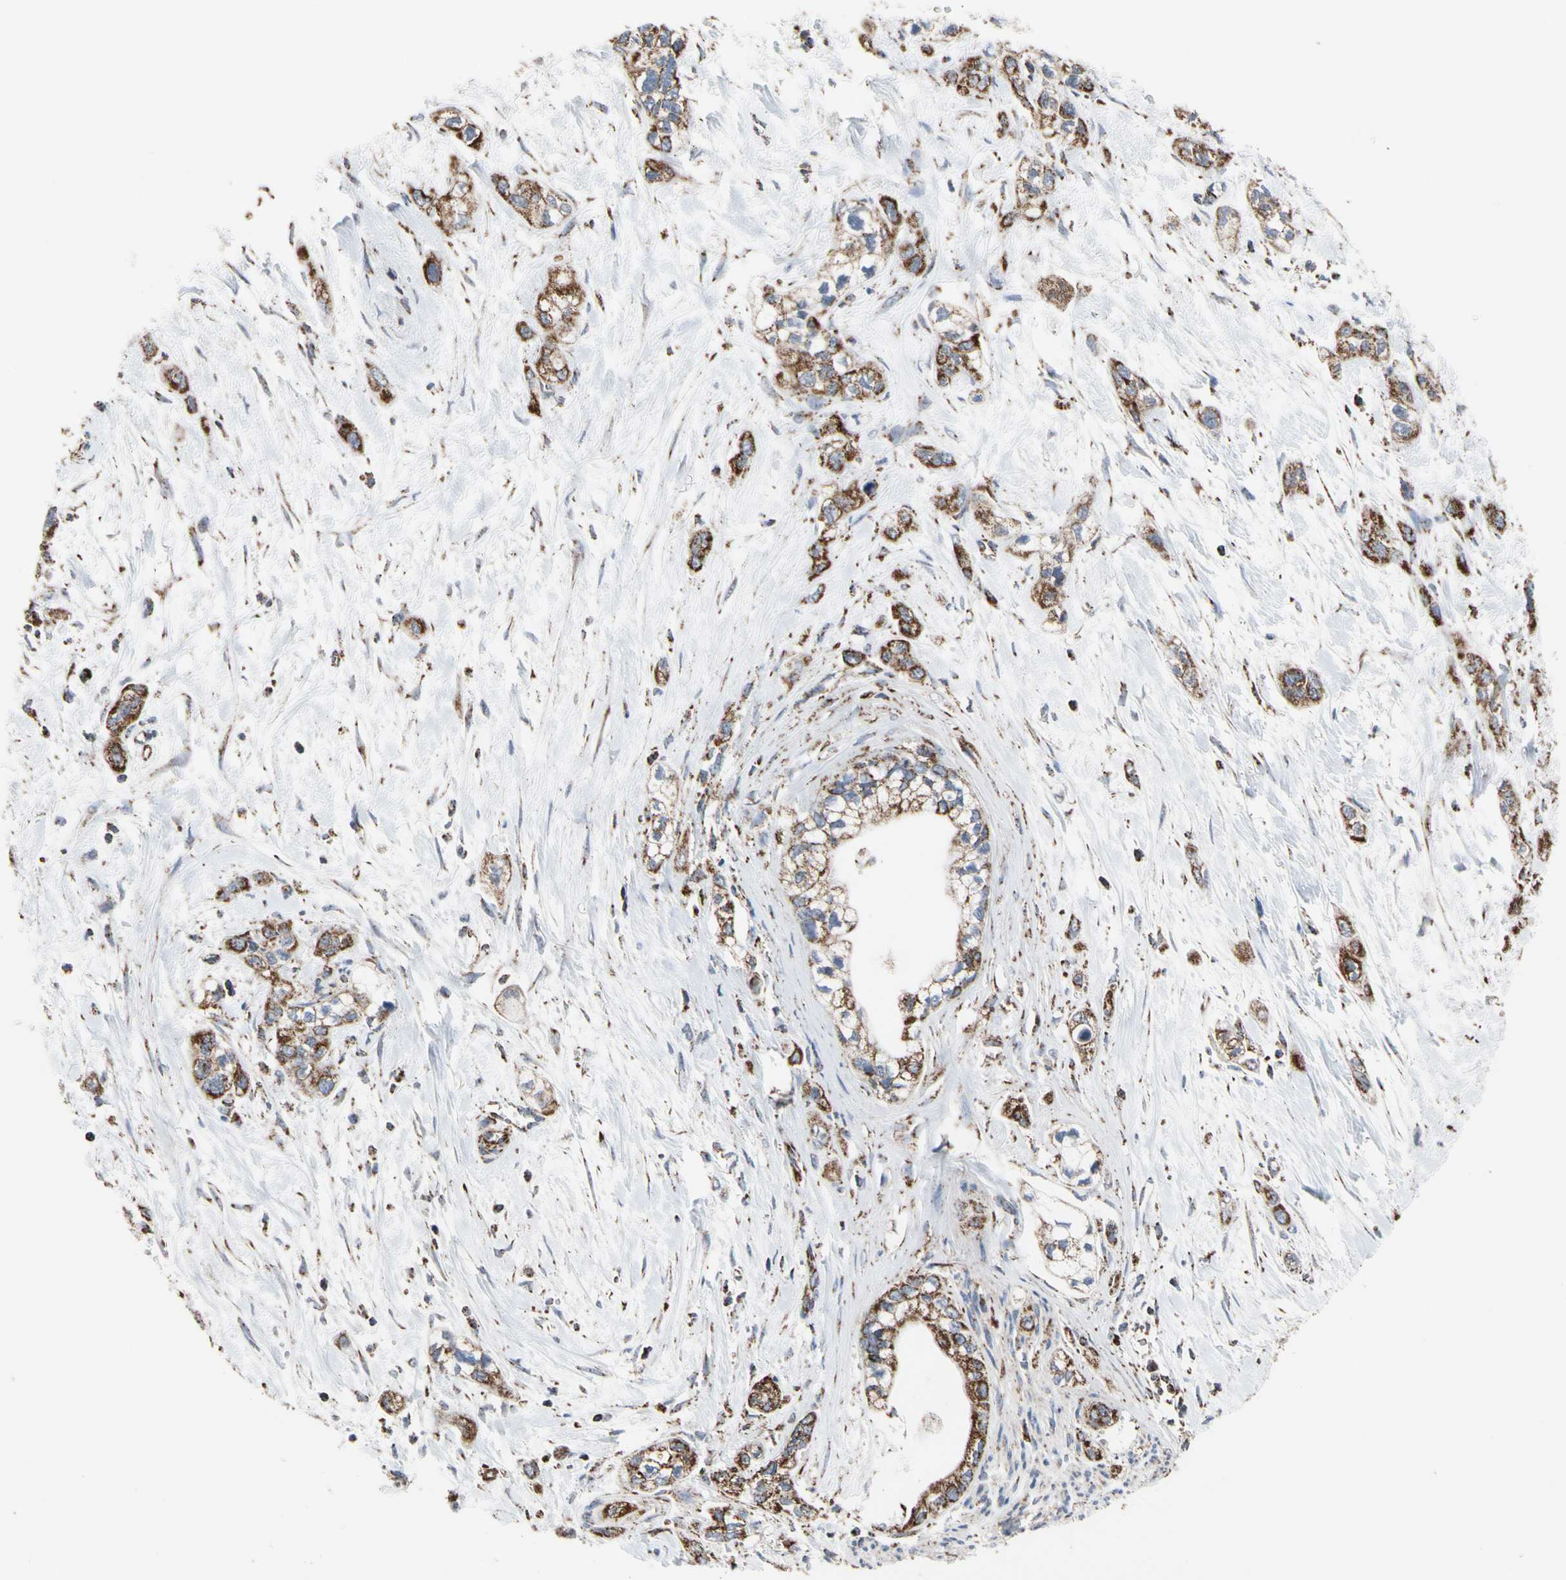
{"staining": {"intensity": "strong", "quantity": ">75%", "location": "cytoplasmic/membranous"}, "tissue": "pancreatic cancer", "cell_type": "Tumor cells", "image_type": "cancer", "snomed": [{"axis": "morphology", "description": "Adenocarcinoma, NOS"}, {"axis": "topography", "description": "Pancreas"}], "caption": "Brown immunohistochemical staining in adenocarcinoma (pancreatic) demonstrates strong cytoplasmic/membranous staining in about >75% of tumor cells.", "gene": "FAM110B", "patient": {"sex": "male", "age": 74}}